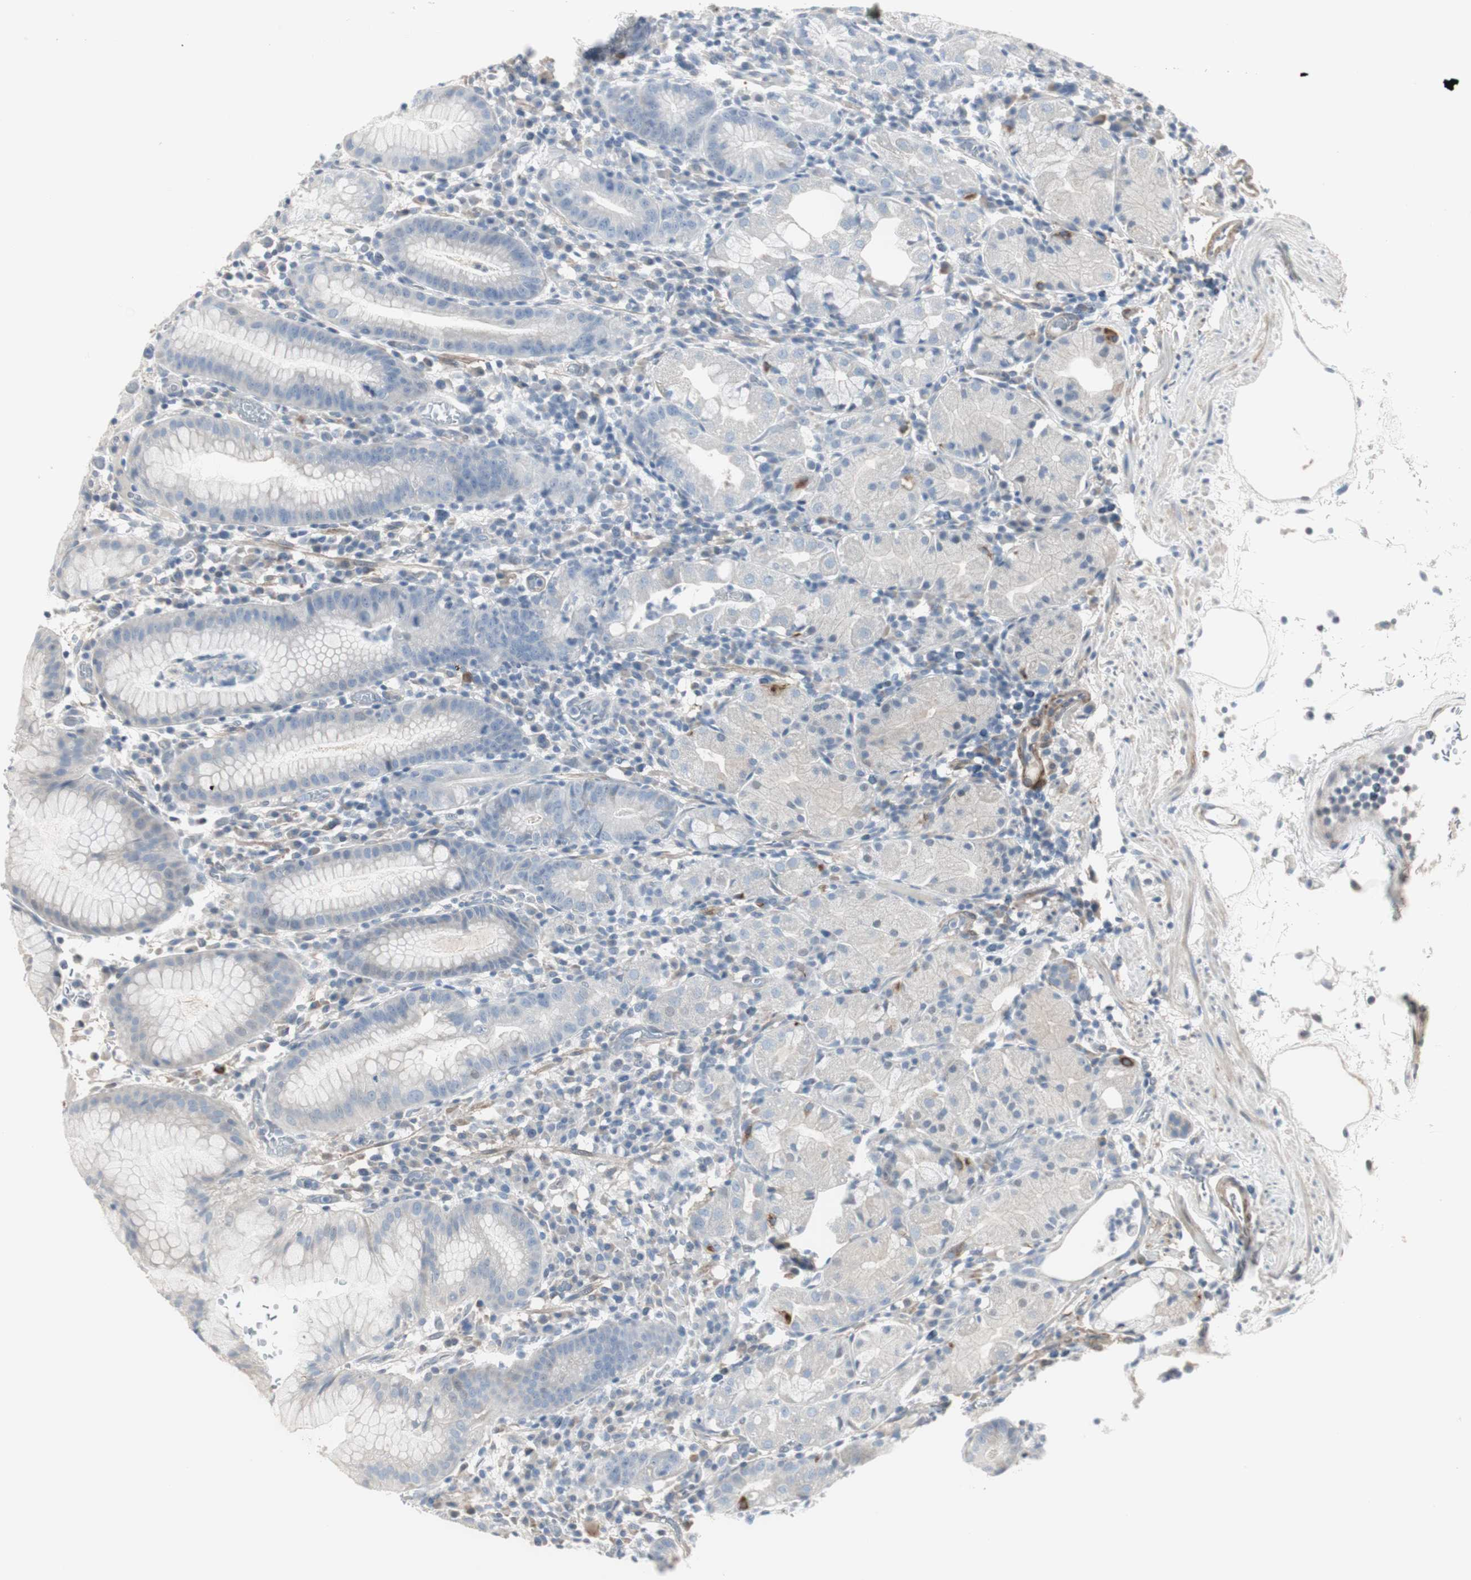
{"staining": {"intensity": "negative", "quantity": "none", "location": "none"}, "tissue": "stomach", "cell_type": "Glandular cells", "image_type": "normal", "snomed": [{"axis": "morphology", "description": "Normal tissue, NOS"}, {"axis": "topography", "description": "Stomach"}, {"axis": "topography", "description": "Stomach, lower"}], "caption": "Immunohistochemistry histopathology image of normal stomach: stomach stained with DAB reveals no significant protein positivity in glandular cells.", "gene": "DMPK", "patient": {"sex": "female", "age": 75}}